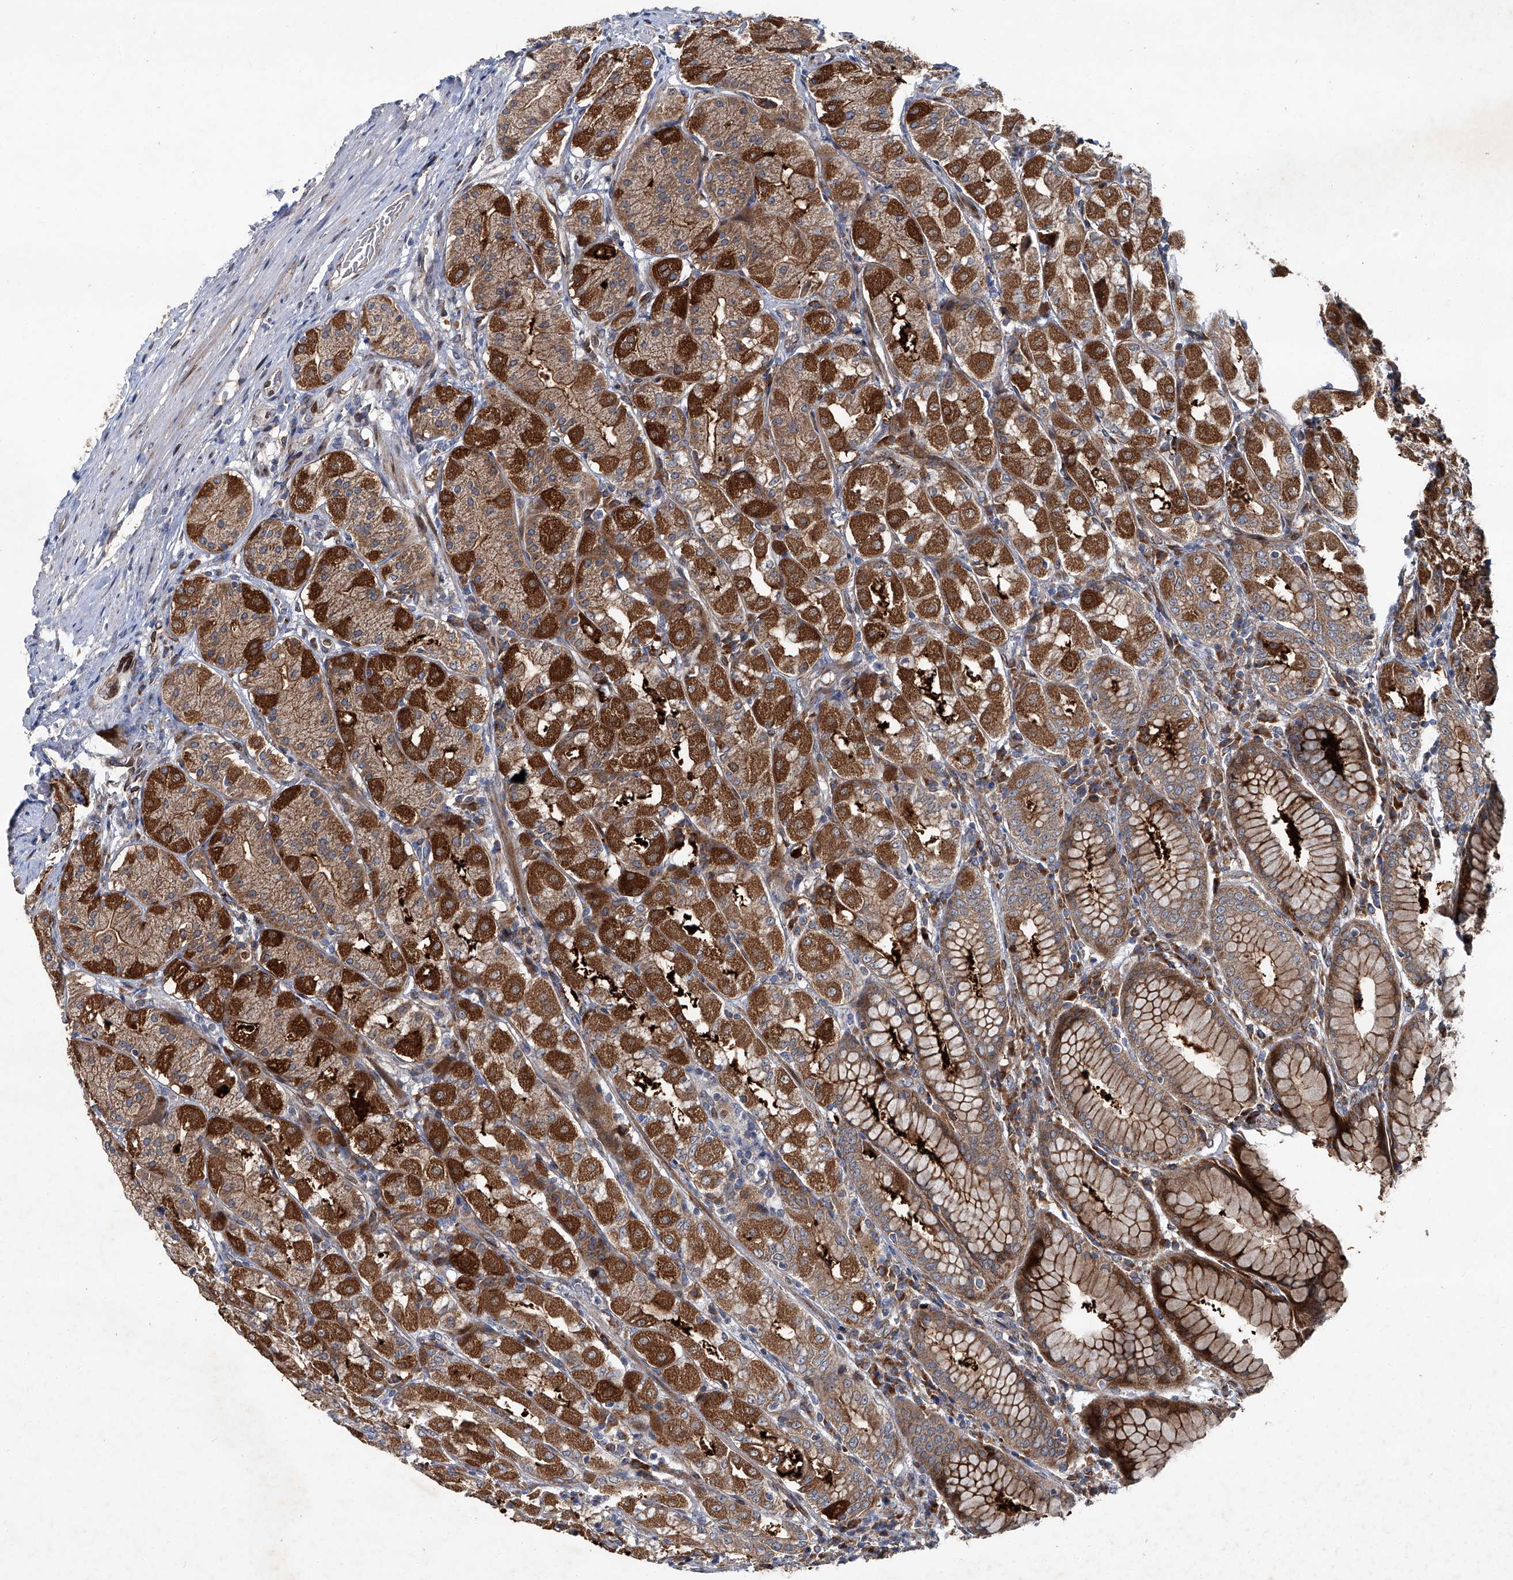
{"staining": {"intensity": "strong", "quantity": ">75%", "location": "cytoplasmic/membranous"}, "tissue": "stomach", "cell_type": "Glandular cells", "image_type": "normal", "snomed": [{"axis": "morphology", "description": "Normal tissue, NOS"}, {"axis": "topography", "description": "Stomach"}, {"axis": "topography", "description": "Stomach, lower"}], "caption": "A micrograph of stomach stained for a protein demonstrates strong cytoplasmic/membranous brown staining in glandular cells. (DAB IHC with brightfield microscopy, high magnification).", "gene": "GPR132", "patient": {"sex": "female", "age": 56}}